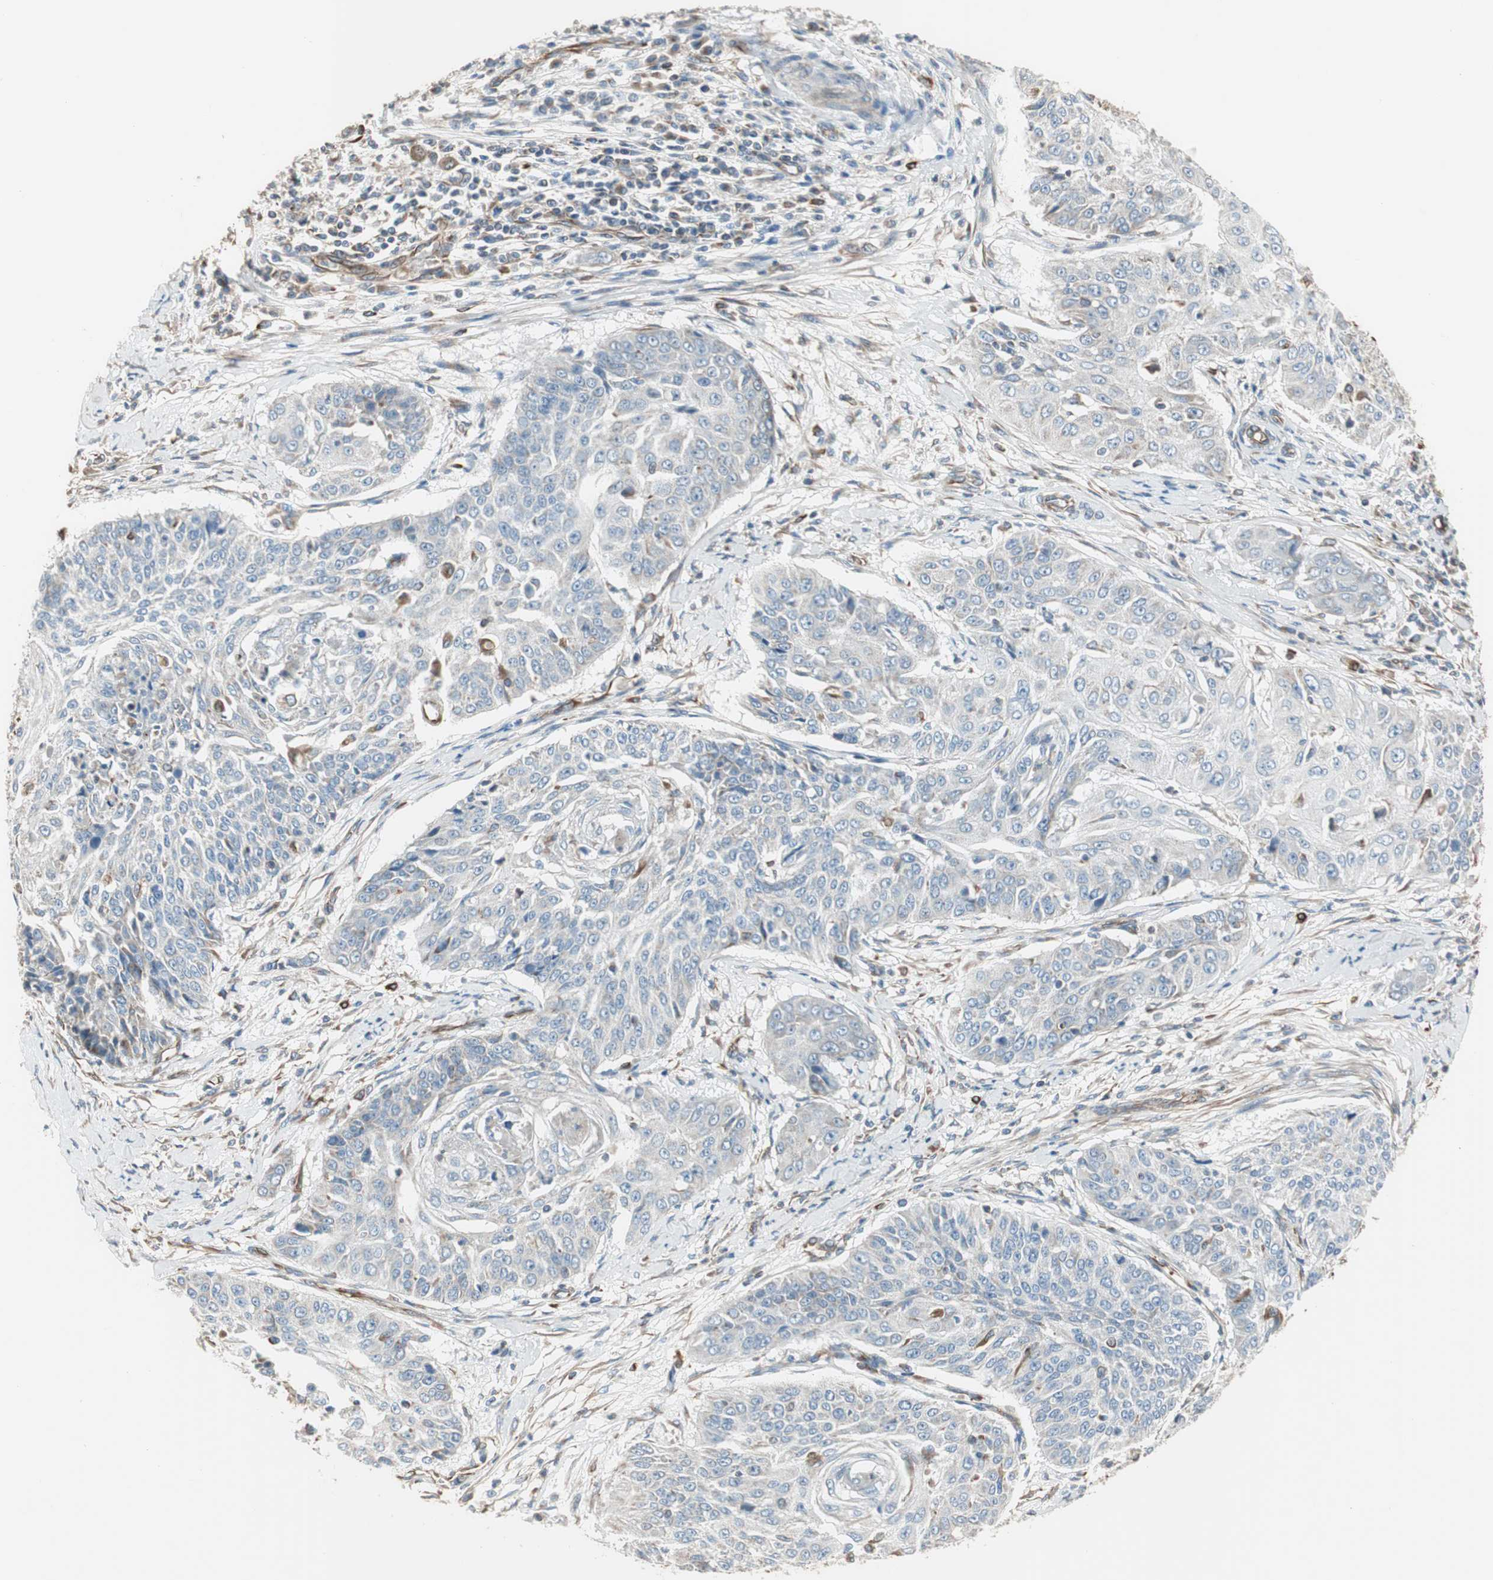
{"staining": {"intensity": "weak", "quantity": "<25%", "location": "cytoplasmic/membranous"}, "tissue": "cervical cancer", "cell_type": "Tumor cells", "image_type": "cancer", "snomed": [{"axis": "morphology", "description": "Squamous cell carcinoma, NOS"}, {"axis": "topography", "description": "Cervix"}], "caption": "Immunohistochemistry (IHC) image of neoplastic tissue: squamous cell carcinoma (cervical) stained with DAB demonstrates no significant protein positivity in tumor cells.", "gene": "SRCIN1", "patient": {"sex": "female", "age": 64}}